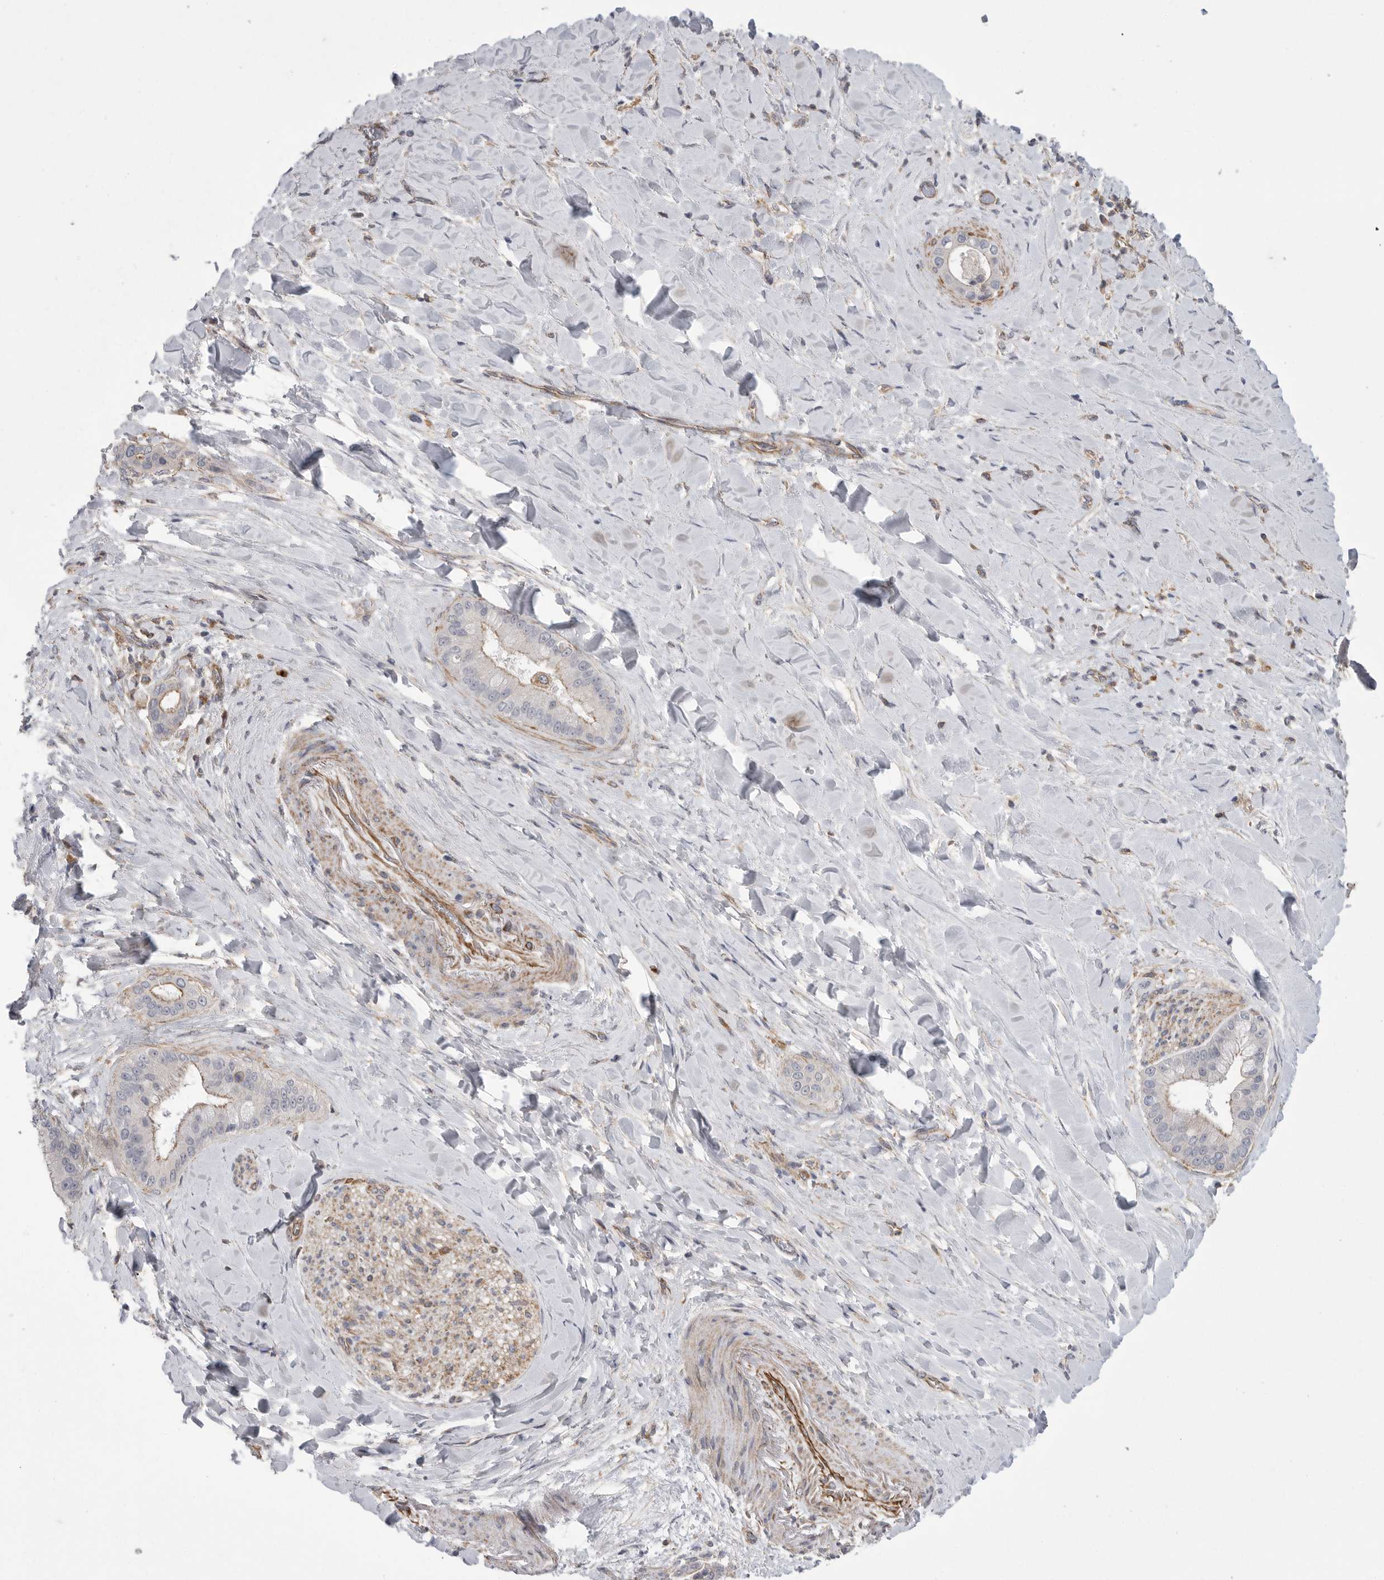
{"staining": {"intensity": "negative", "quantity": "none", "location": "none"}, "tissue": "liver cancer", "cell_type": "Tumor cells", "image_type": "cancer", "snomed": [{"axis": "morphology", "description": "Cholangiocarcinoma"}, {"axis": "topography", "description": "Liver"}], "caption": "Tumor cells are negative for brown protein staining in cholangiocarcinoma (liver).", "gene": "SIGLEC10", "patient": {"sex": "female", "age": 54}}